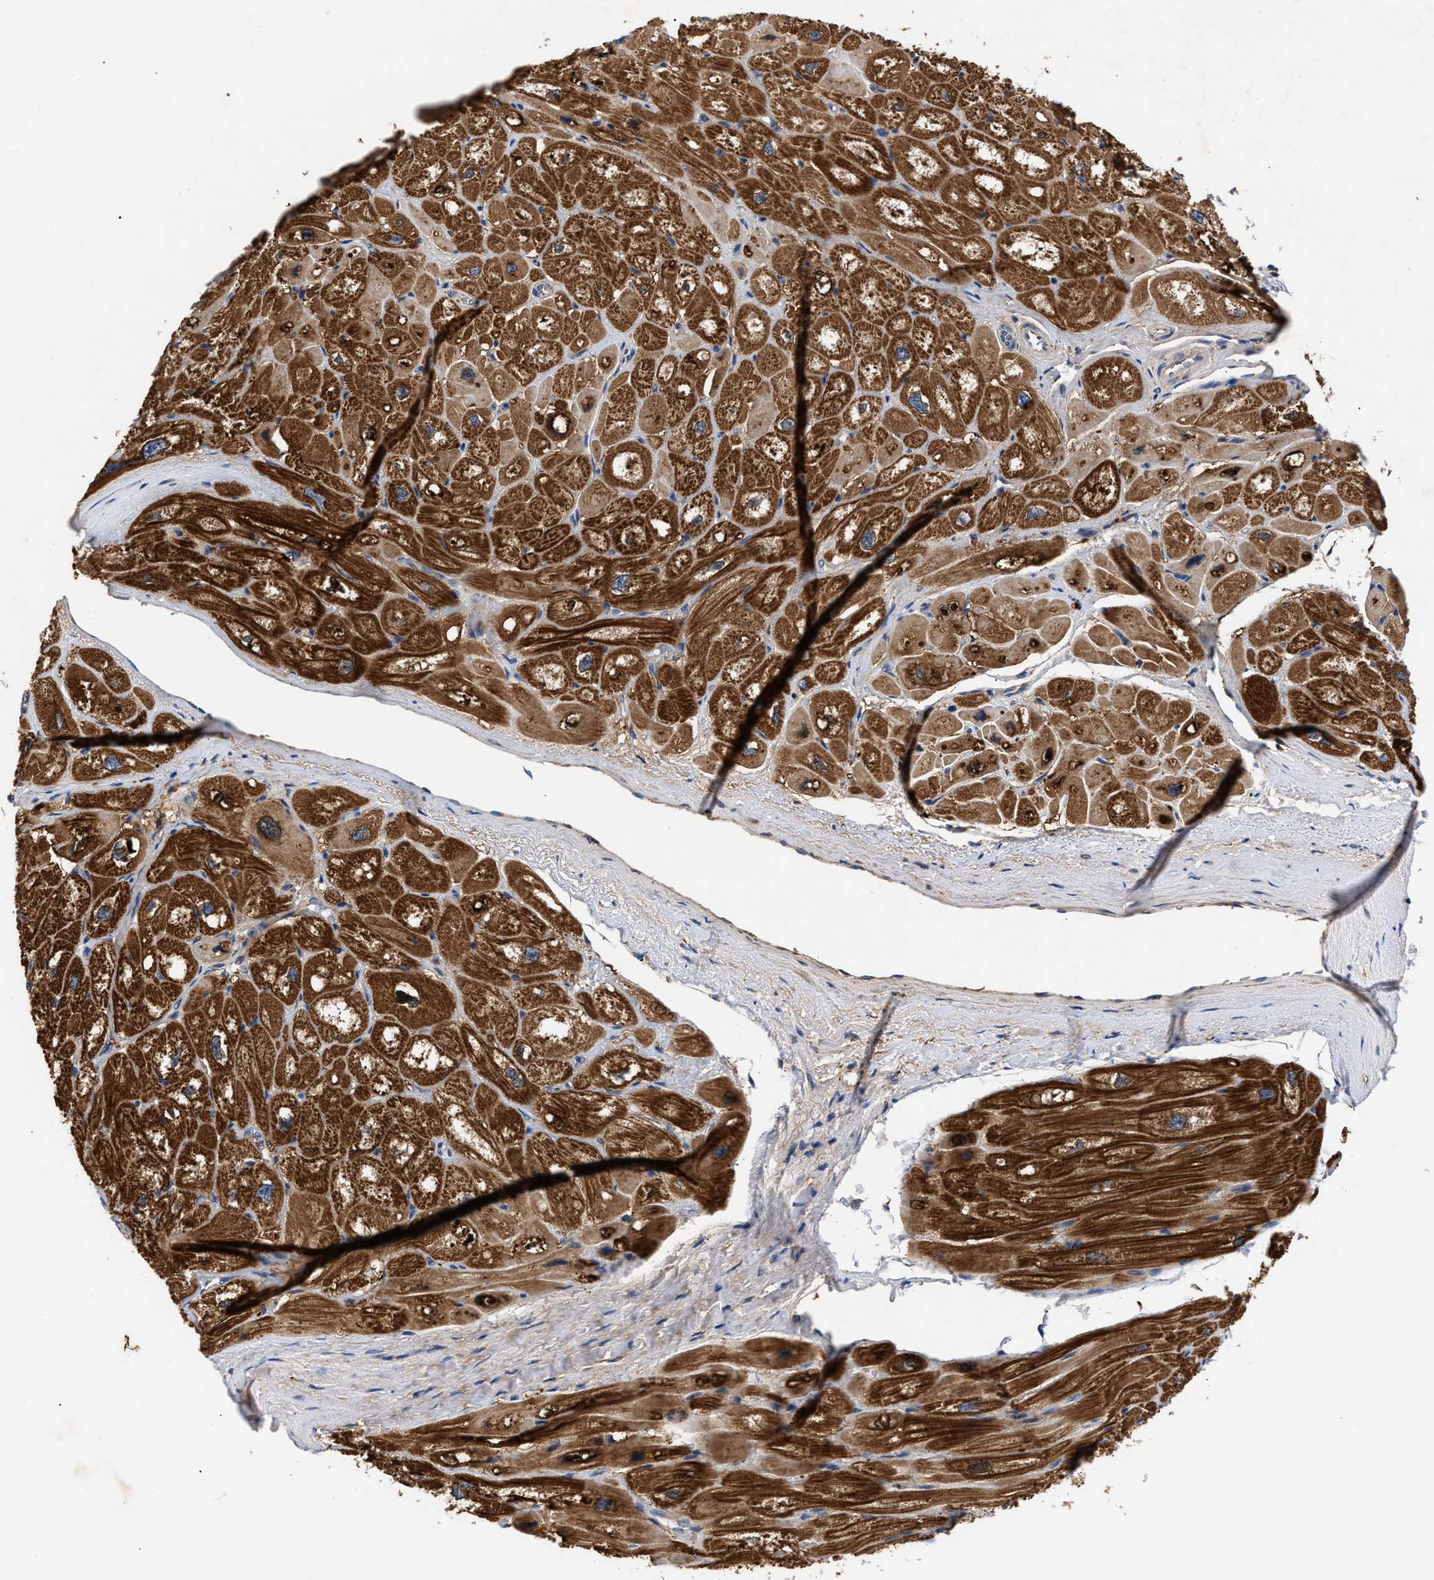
{"staining": {"intensity": "strong", "quantity": ">75%", "location": "cytoplasmic/membranous"}, "tissue": "heart muscle", "cell_type": "Cardiomyocytes", "image_type": "normal", "snomed": [{"axis": "morphology", "description": "Normal tissue, NOS"}, {"axis": "topography", "description": "Heart"}], "caption": "Brown immunohistochemical staining in normal human heart muscle shows strong cytoplasmic/membranous expression in about >75% of cardiomyocytes.", "gene": "CCDC146", "patient": {"sex": "male", "age": 49}}